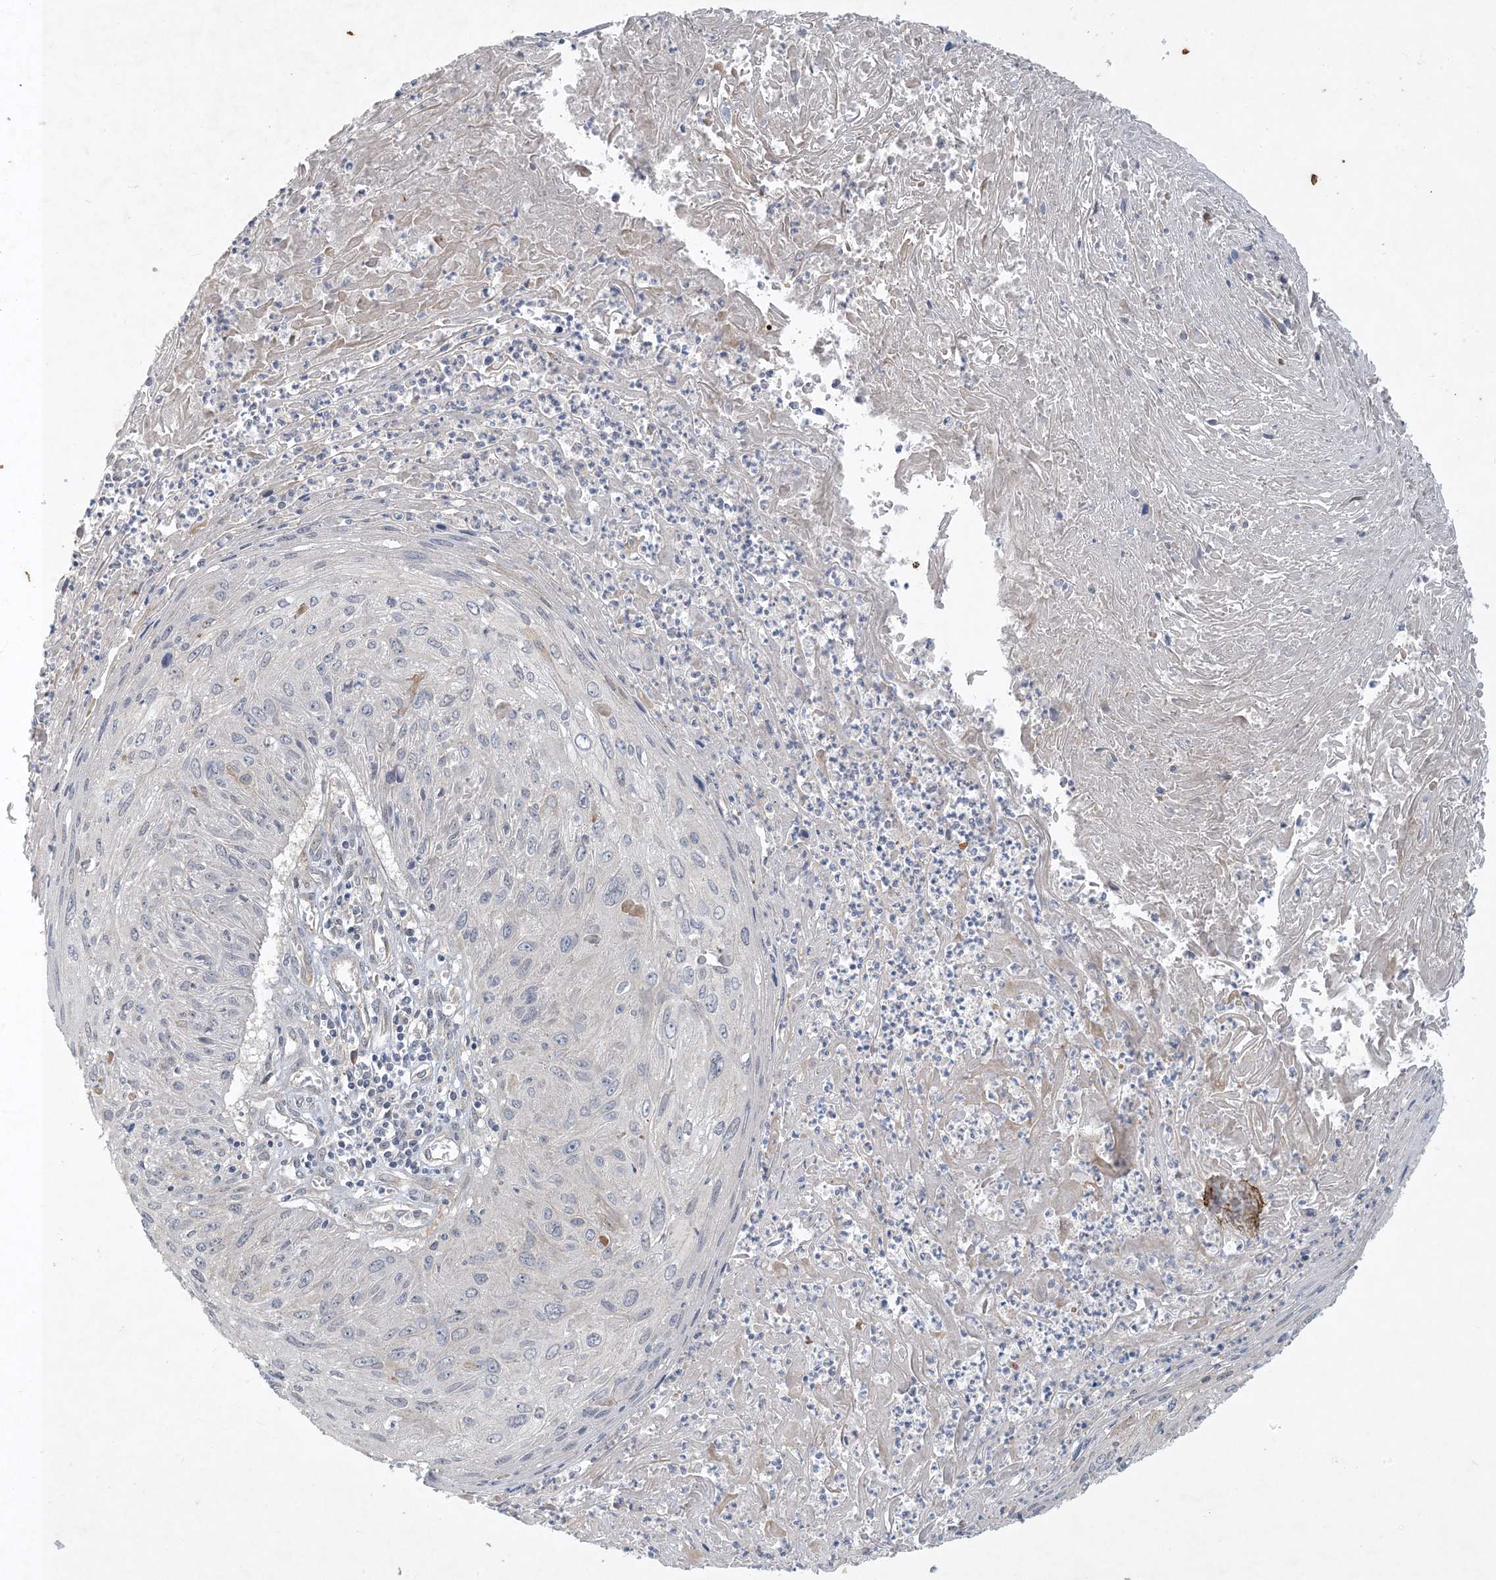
{"staining": {"intensity": "negative", "quantity": "none", "location": "none"}, "tissue": "cervical cancer", "cell_type": "Tumor cells", "image_type": "cancer", "snomed": [{"axis": "morphology", "description": "Squamous cell carcinoma, NOS"}, {"axis": "topography", "description": "Cervix"}], "caption": "This is a photomicrograph of immunohistochemistry staining of cervical cancer, which shows no expression in tumor cells. The staining is performed using DAB brown chromogen with nuclei counter-stained in using hematoxylin.", "gene": "CDS1", "patient": {"sex": "female", "age": 51}}